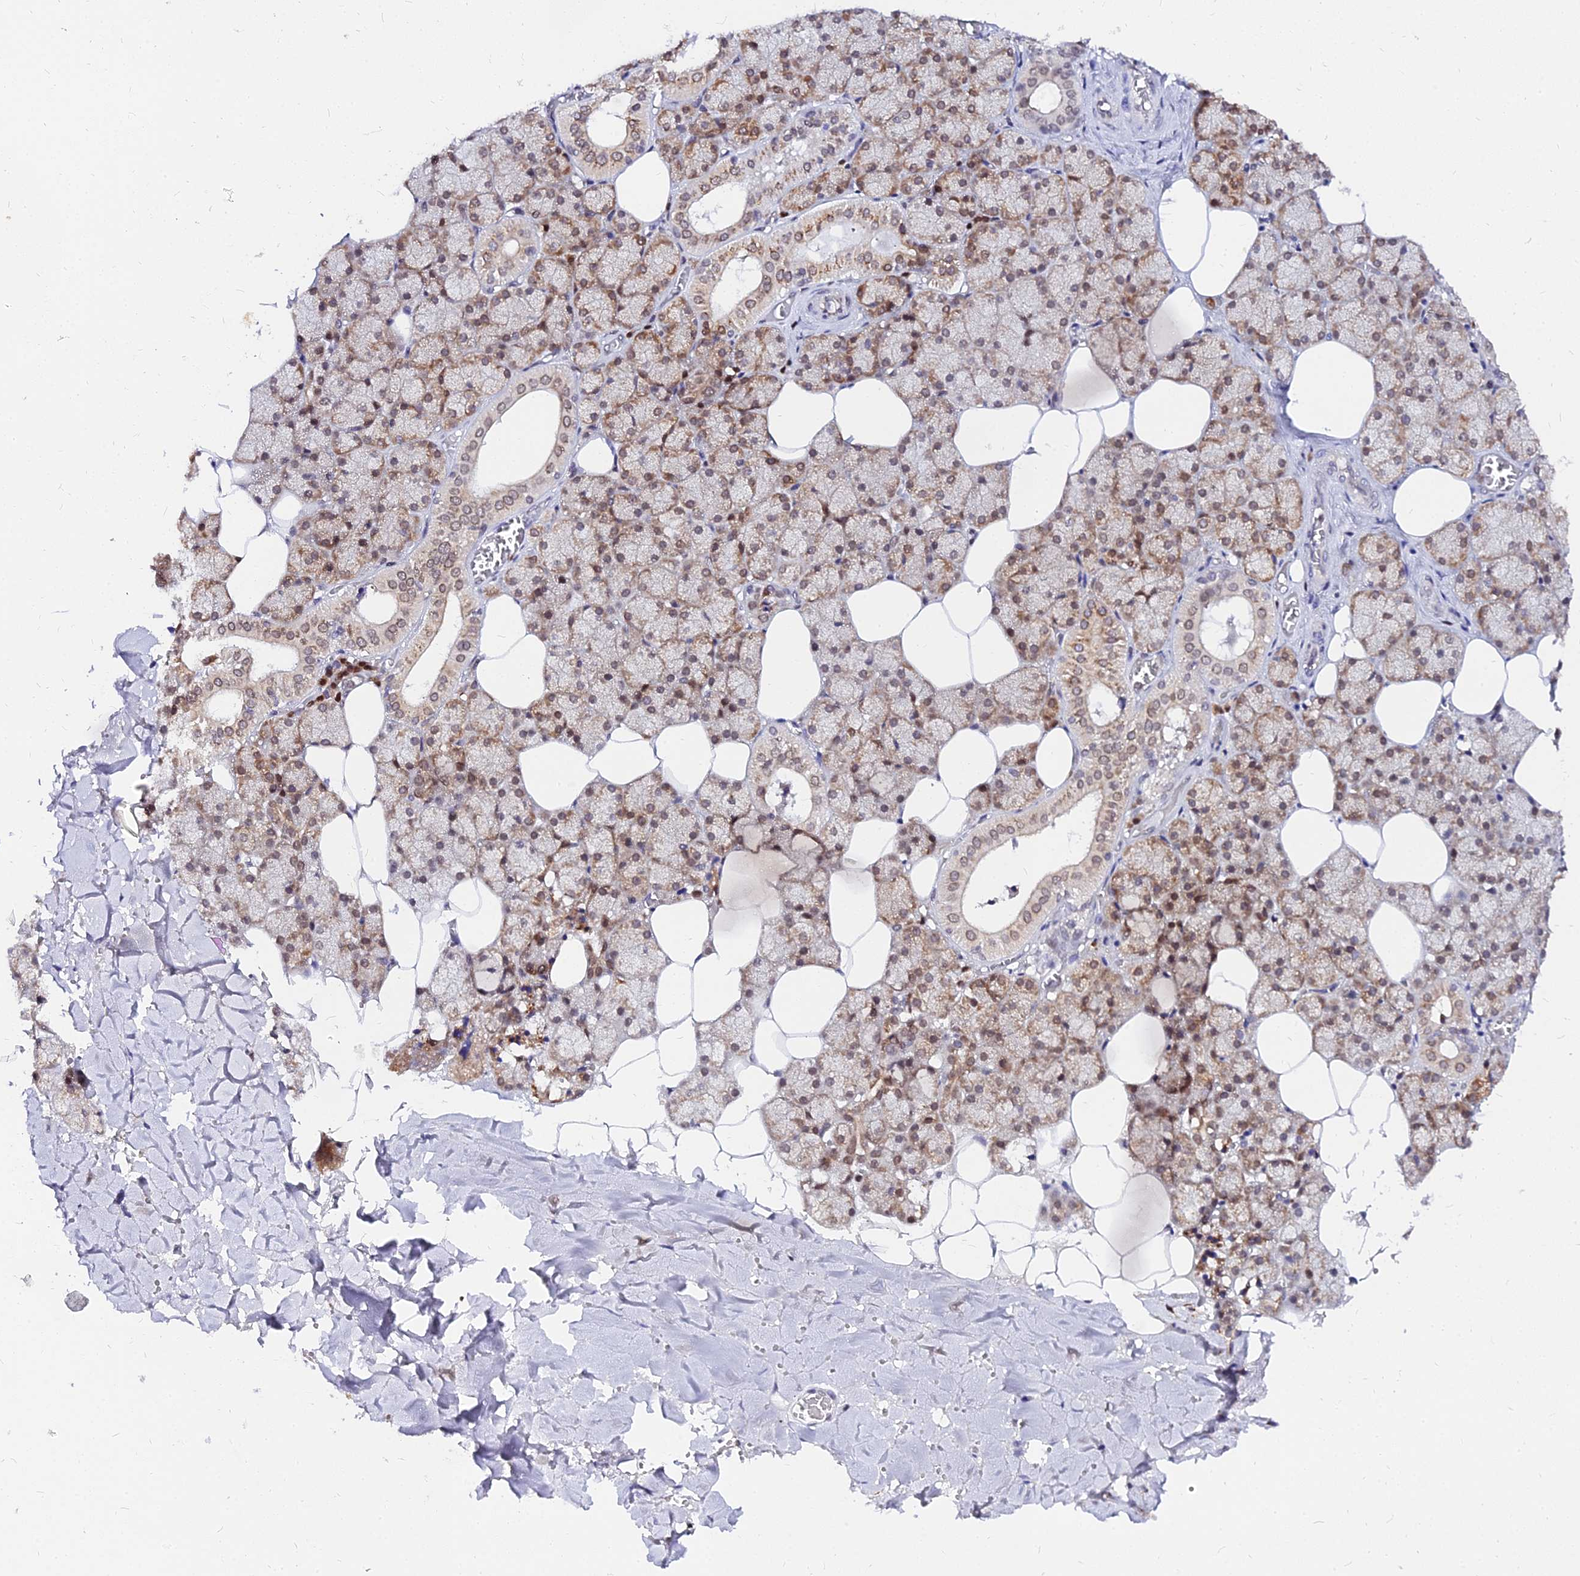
{"staining": {"intensity": "strong", "quantity": ">75%", "location": "cytoplasmic/membranous,nuclear"}, "tissue": "salivary gland", "cell_type": "Glandular cells", "image_type": "normal", "snomed": [{"axis": "morphology", "description": "Normal tissue, NOS"}, {"axis": "topography", "description": "Salivary gland"}], "caption": "Immunohistochemical staining of normal salivary gland shows high levels of strong cytoplasmic/membranous,nuclear positivity in approximately >75% of glandular cells.", "gene": "RNF121", "patient": {"sex": "male", "age": 62}}